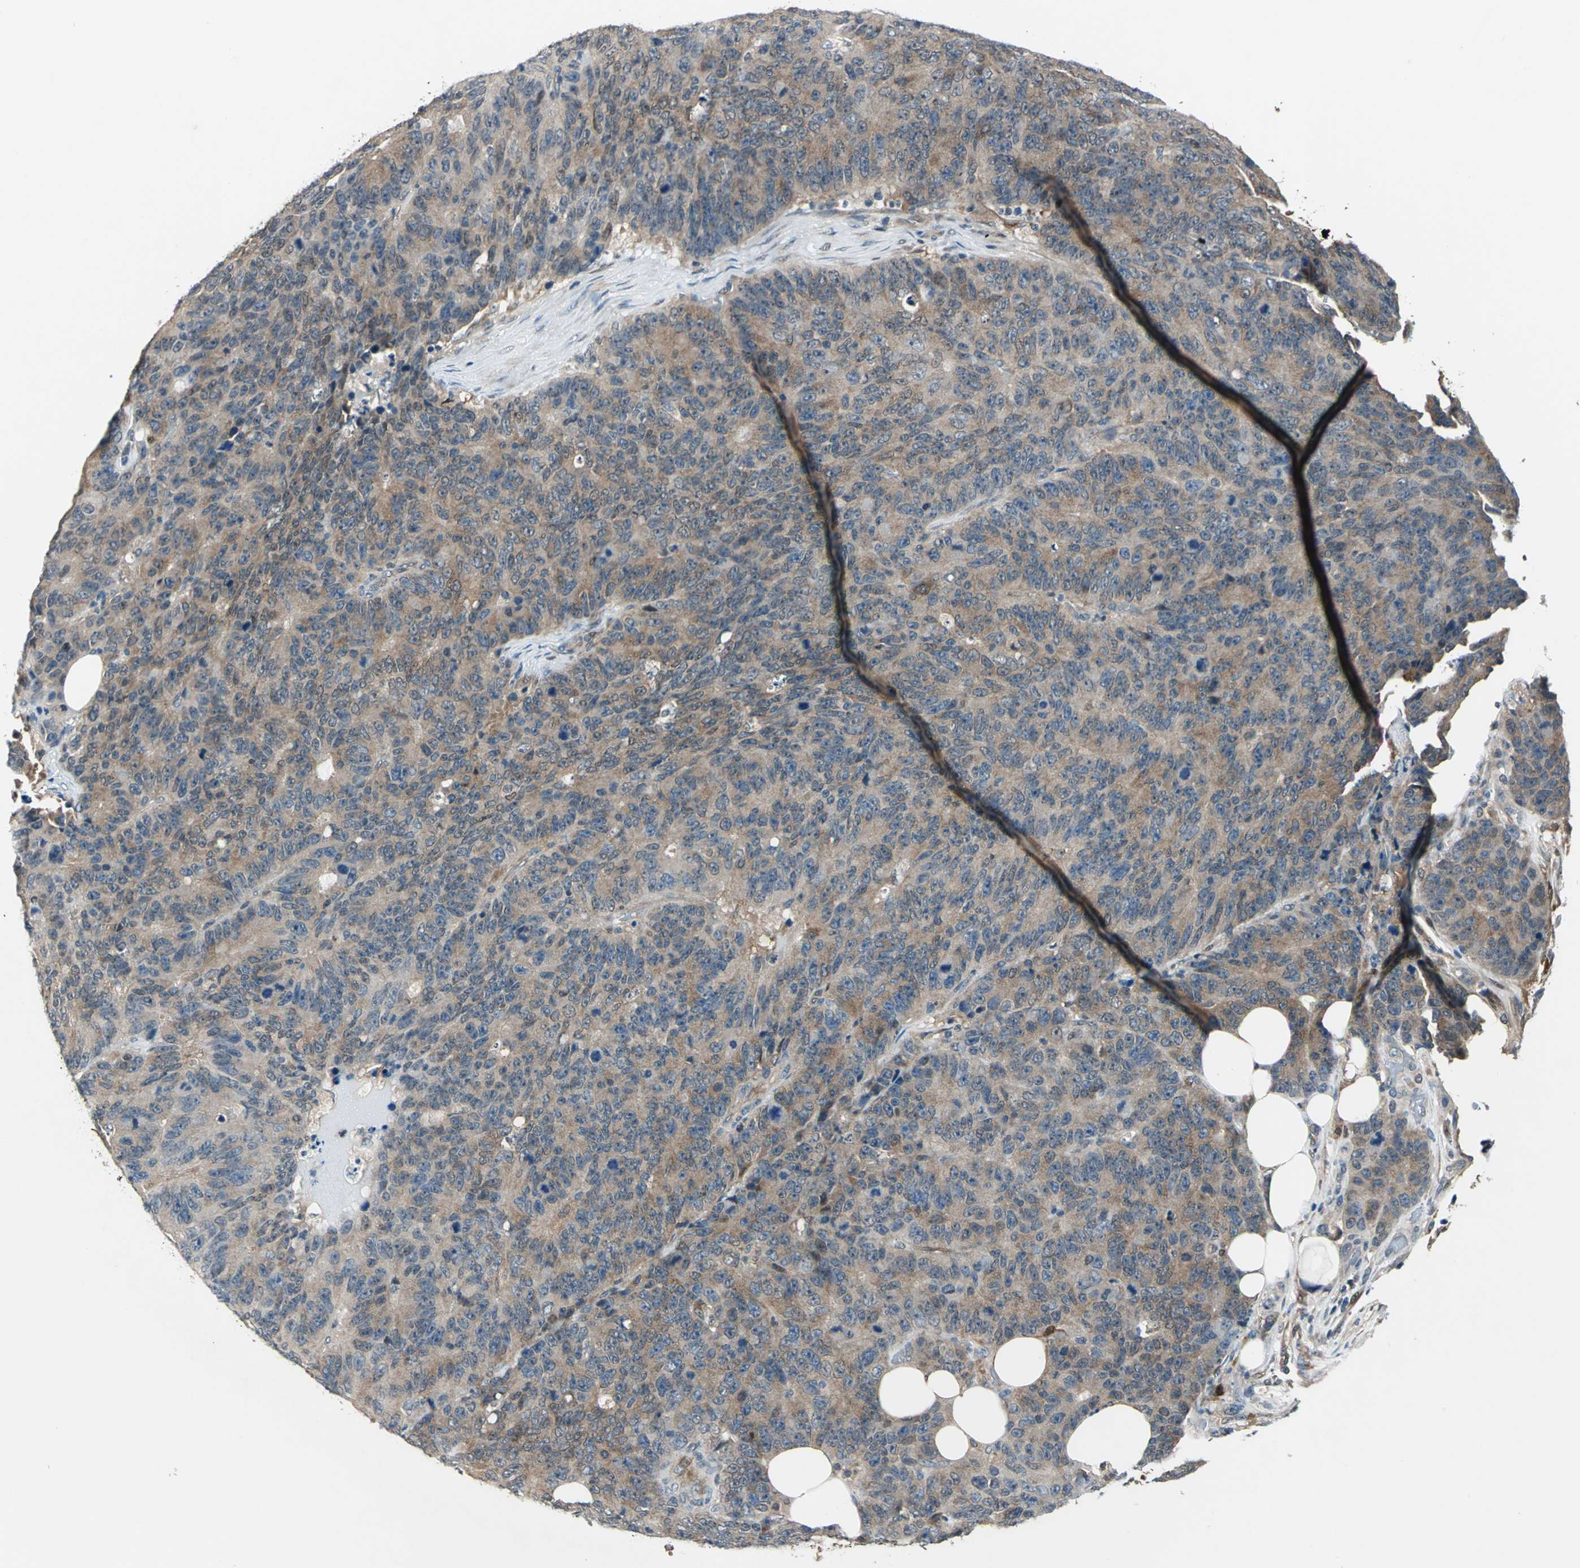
{"staining": {"intensity": "moderate", "quantity": ">75%", "location": "cytoplasmic/membranous"}, "tissue": "colorectal cancer", "cell_type": "Tumor cells", "image_type": "cancer", "snomed": [{"axis": "morphology", "description": "Adenocarcinoma, NOS"}, {"axis": "topography", "description": "Colon"}], "caption": "Brown immunohistochemical staining in human colorectal cancer reveals moderate cytoplasmic/membranous positivity in about >75% of tumor cells.", "gene": "RRM2B", "patient": {"sex": "female", "age": 86}}